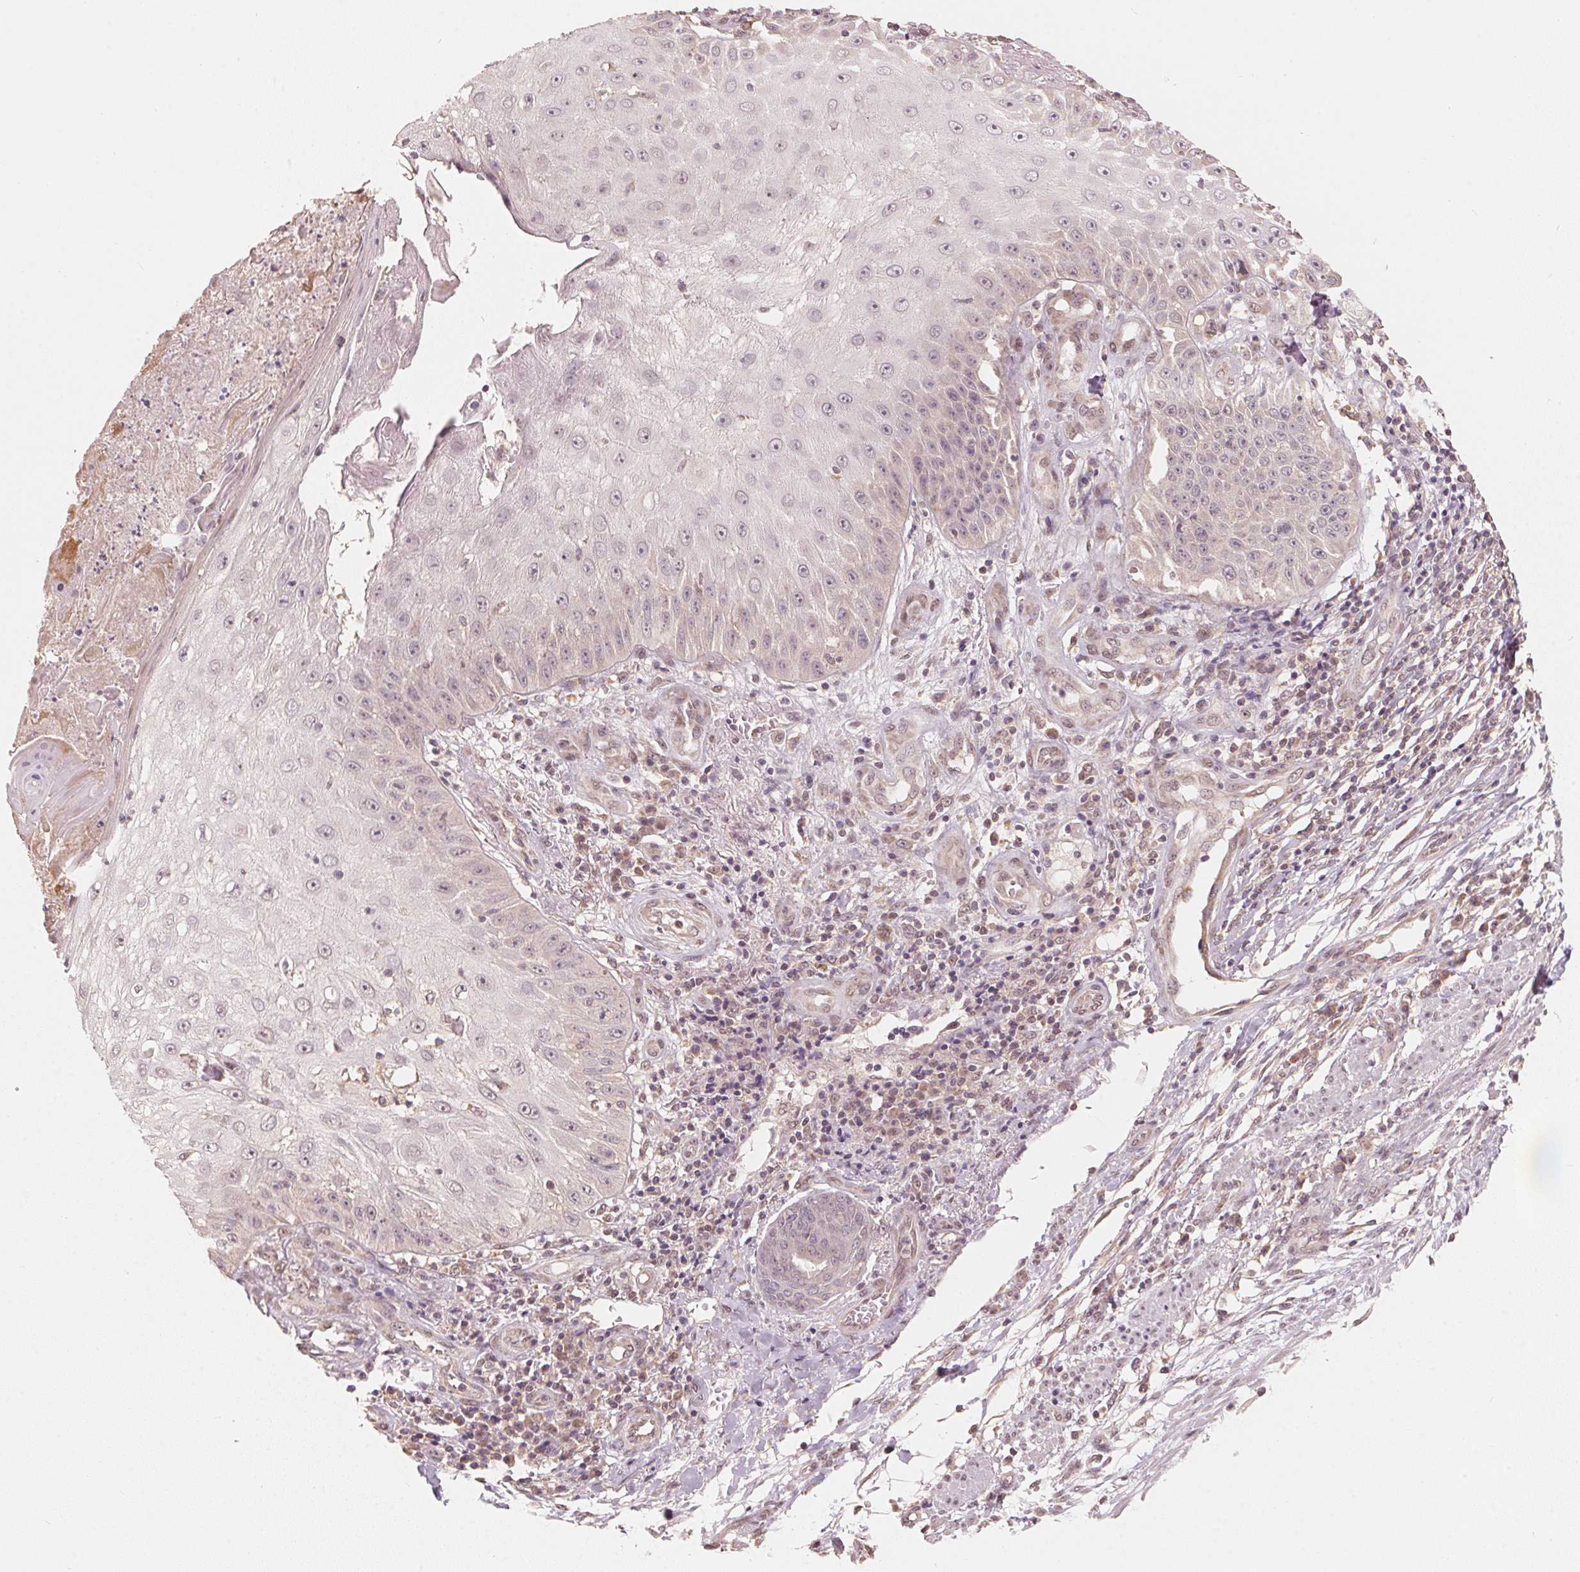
{"staining": {"intensity": "weak", "quantity": "<25%", "location": "nuclear"}, "tissue": "skin cancer", "cell_type": "Tumor cells", "image_type": "cancer", "snomed": [{"axis": "morphology", "description": "Squamous cell carcinoma, NOS"}, {"axis": "topography", "description": "Skin"}], "caption": "Histopathology image shows no significant protein positivity in tumor cells of skin cancer. The staining is performed using DAB (3,3'-diaminobenzidine) brown chromogen with nuclei counter-stained in using hematoxylin.", "gene": "C2orf73", "patient": {"sex": "male", "age": 70}}